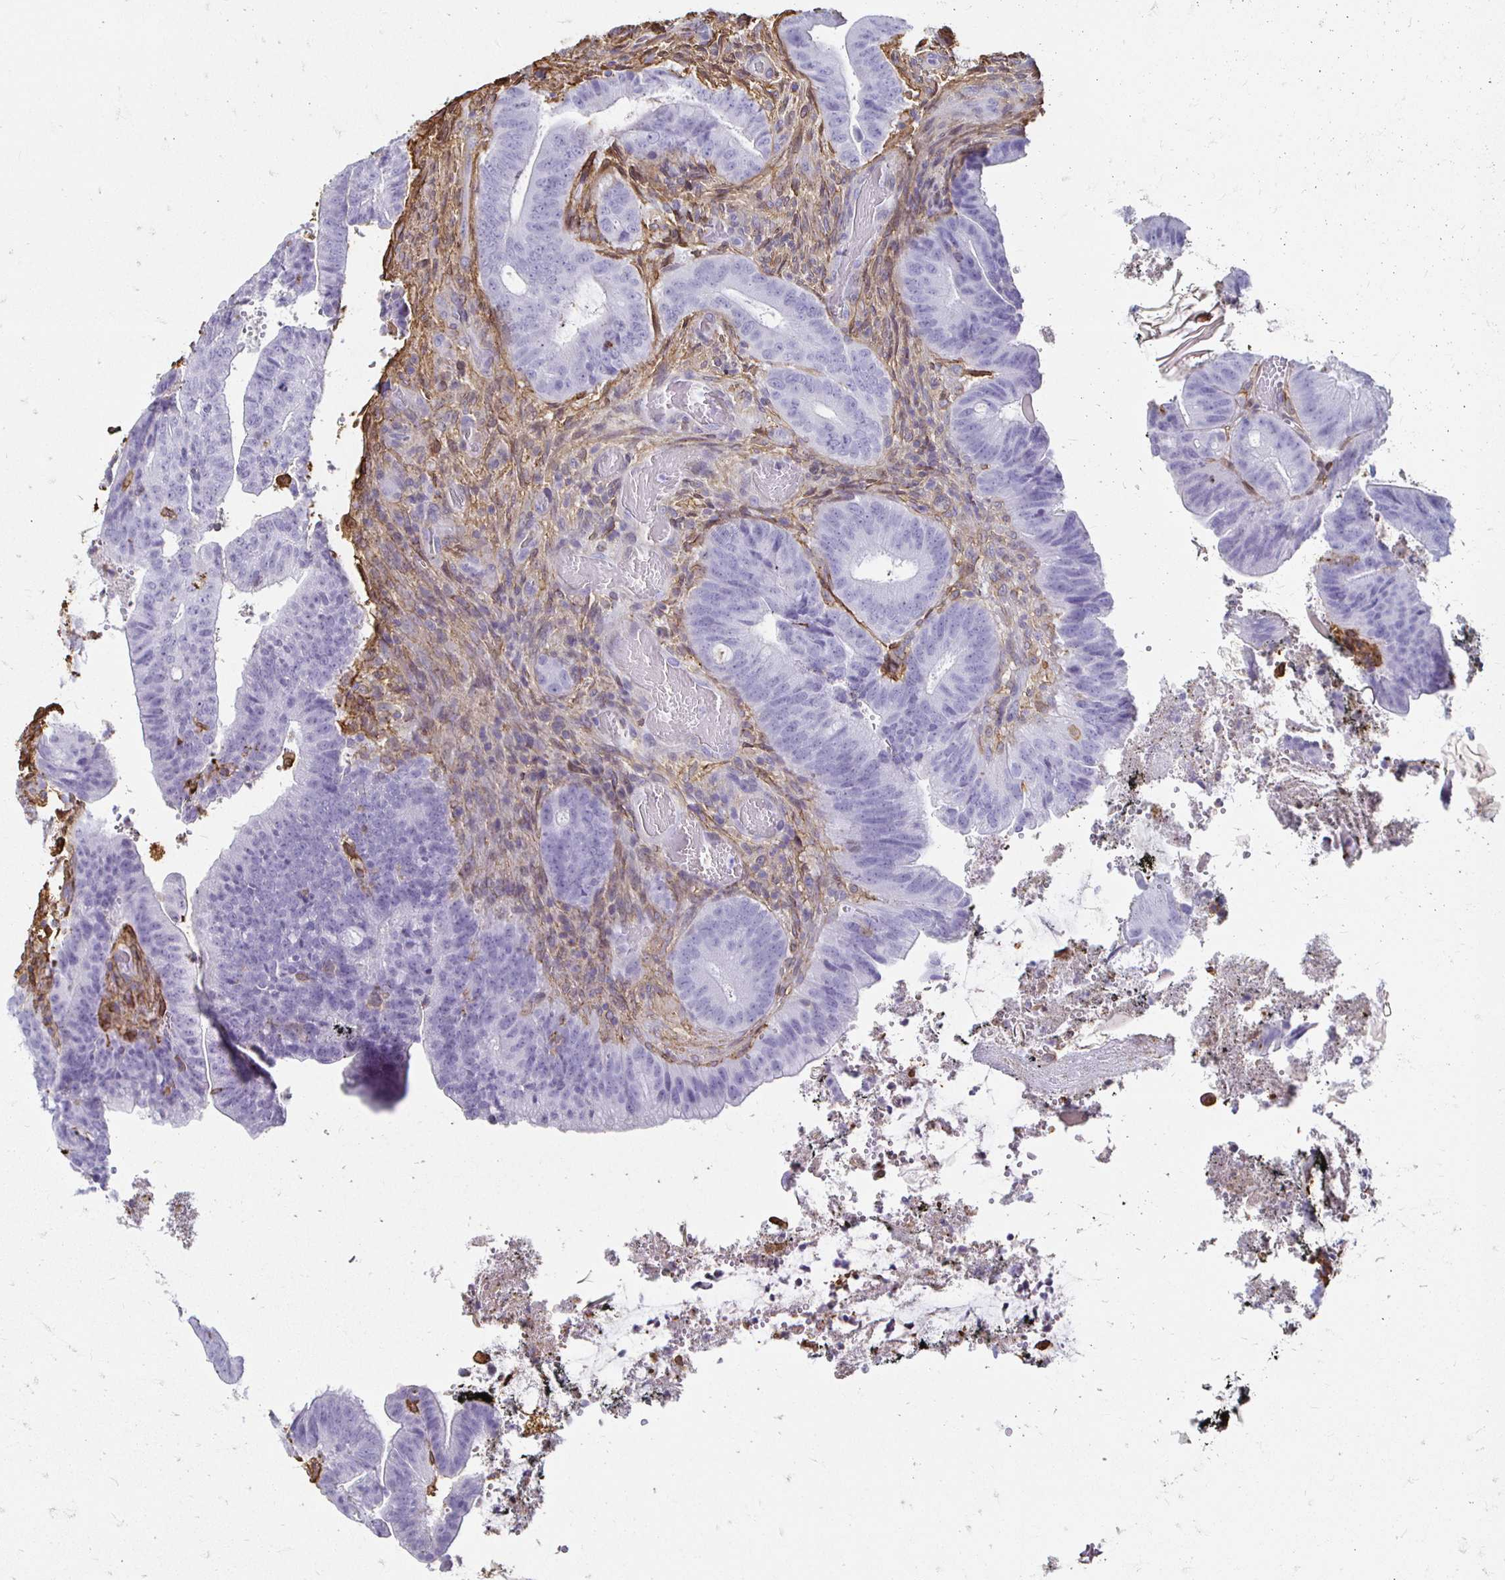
{"staining": {"intensity": "negative", "quantity": "none", "location": "none"}, "tissue": "colorectal cancer", "cell_type": "Tumor cells", "image_type": "cancer", "snomed": [{"axis": "morphology", "description": "Adenocarcinoma, NOS"}, {"axis": "topography", "description": "Colon"}], "caption": "Protein analysis of colorectal cancer (adenocarcinoma) reveals no significant positivity in tumor cells.", "gene": "TAS1R3", "patient": {"sex": "female", "age": 43}}